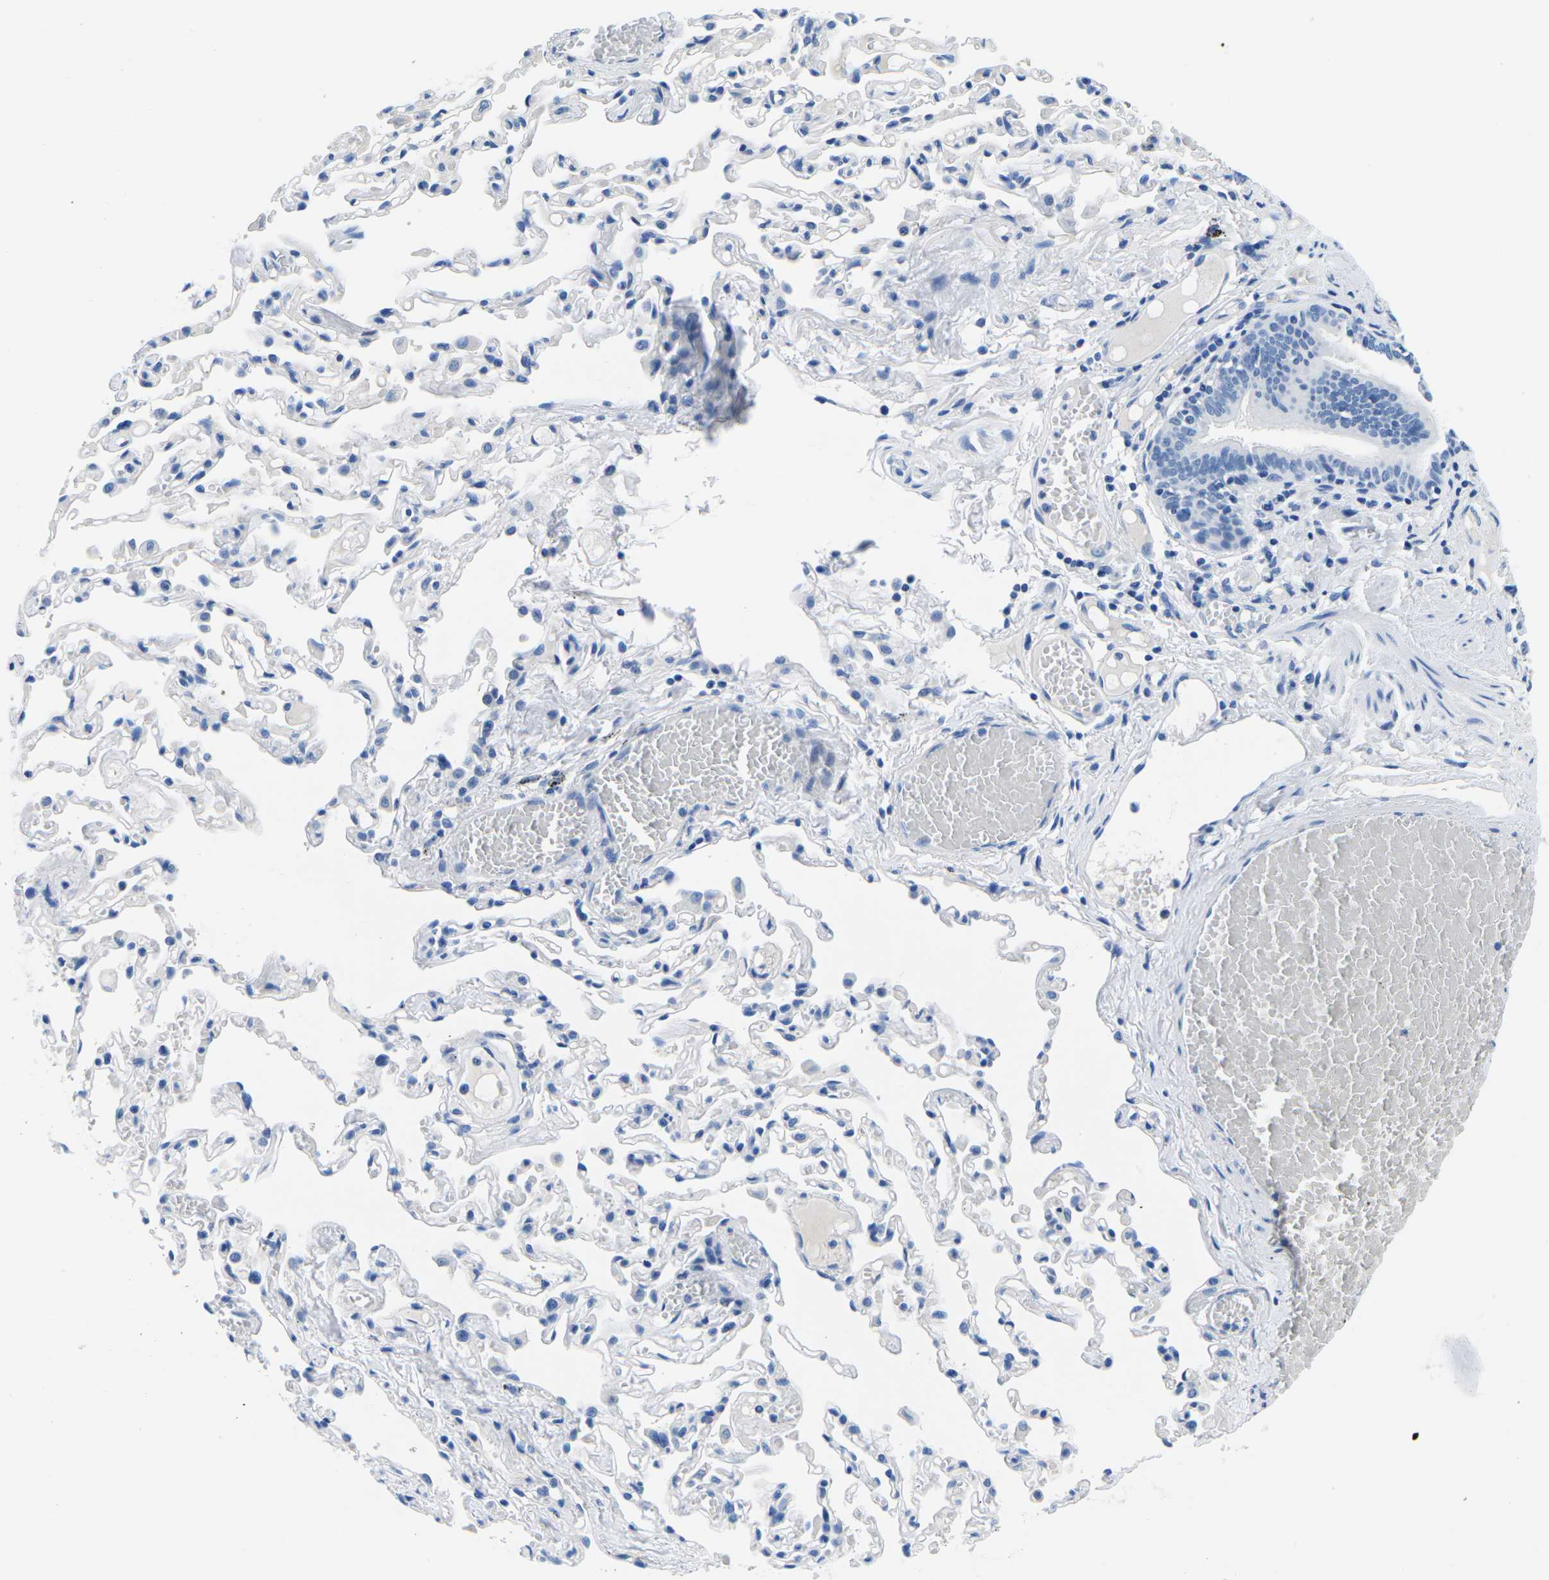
{"staining": {"intensity": "negative", "quantity": "none", "location": "none"}, "tissue": "bronchus", "cell_type": "Respiratory epithelial cells", "image_type": "normal", "snomed": [{"axis": "morphology", "description": "Normal tissue, NOS"}, {"axis": "morphology", "description": "Inflammation, NOS"}, {"axis": "topography", "description": "Cartilage tissue"}, {"axis": "topography", "description": "Lung"}], "caption": "Immunohistochemistry (IHC) of normal human bronchus displays no expression in respiratory epithelial cells. (Immunohistochemistry, brightfield microscopy, high magnification).", "gene": "CYP1A2", "patient": {"sex": "male", "age": 71}}